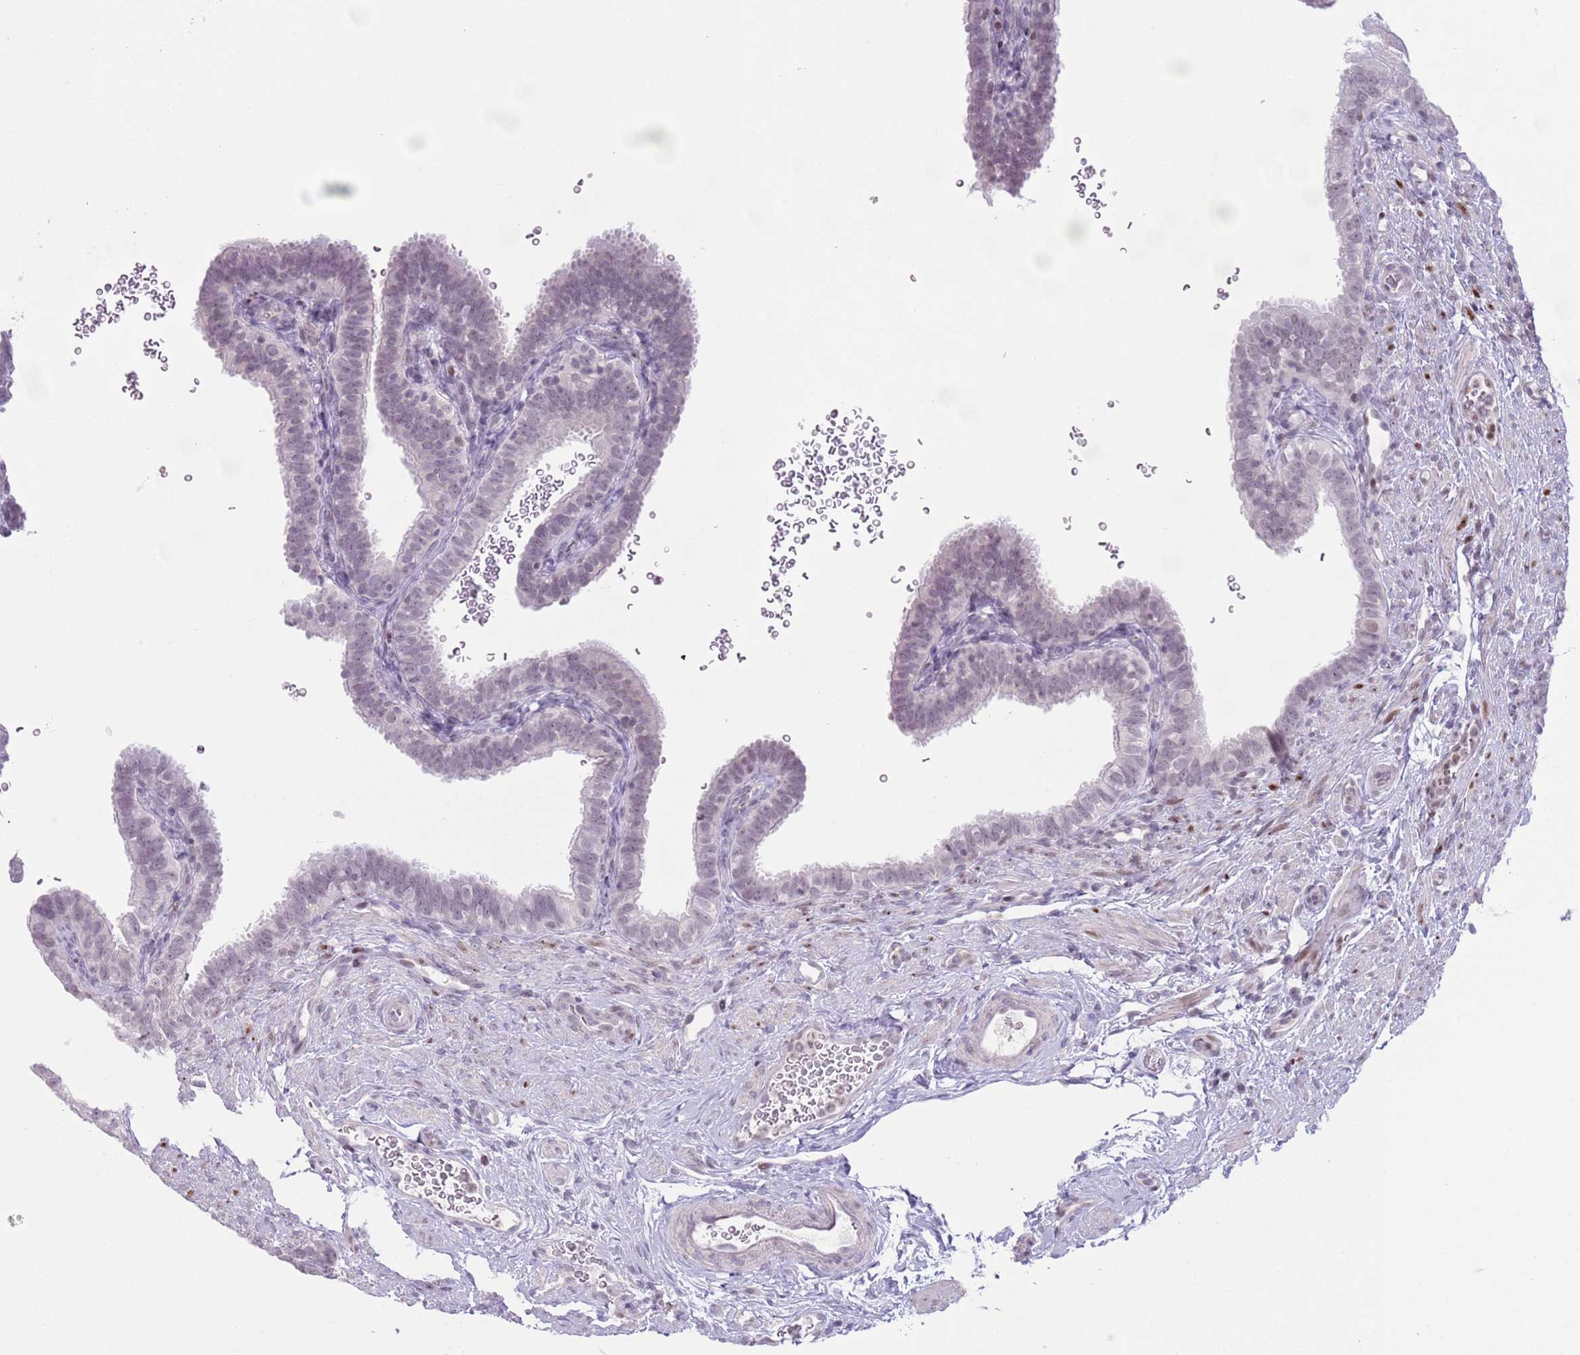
{"staining": {"intensity": "negative", "quantity": "none", "location": "none"}, "tissue": "fallopian tube", "cell_type": "Glandular cells", "image_type": "normal", "snomed": [{"axis": "morphology", "description": "Normal tissue, NOS"}, {"axis": "topography", "description": "Fallopian tube"}], "caption": "The immunohistochemistry histopathology image has no significant positivity in glandular cells of fallopian tube. Brightfield microscopy of IHC stained with DAB (3,3'-diaminobenzidine) (brown) and hematoxylin (blue), captured at high magnification.", "gene": "MFSD10", "patient": {"sex": "female", "age": 41}}